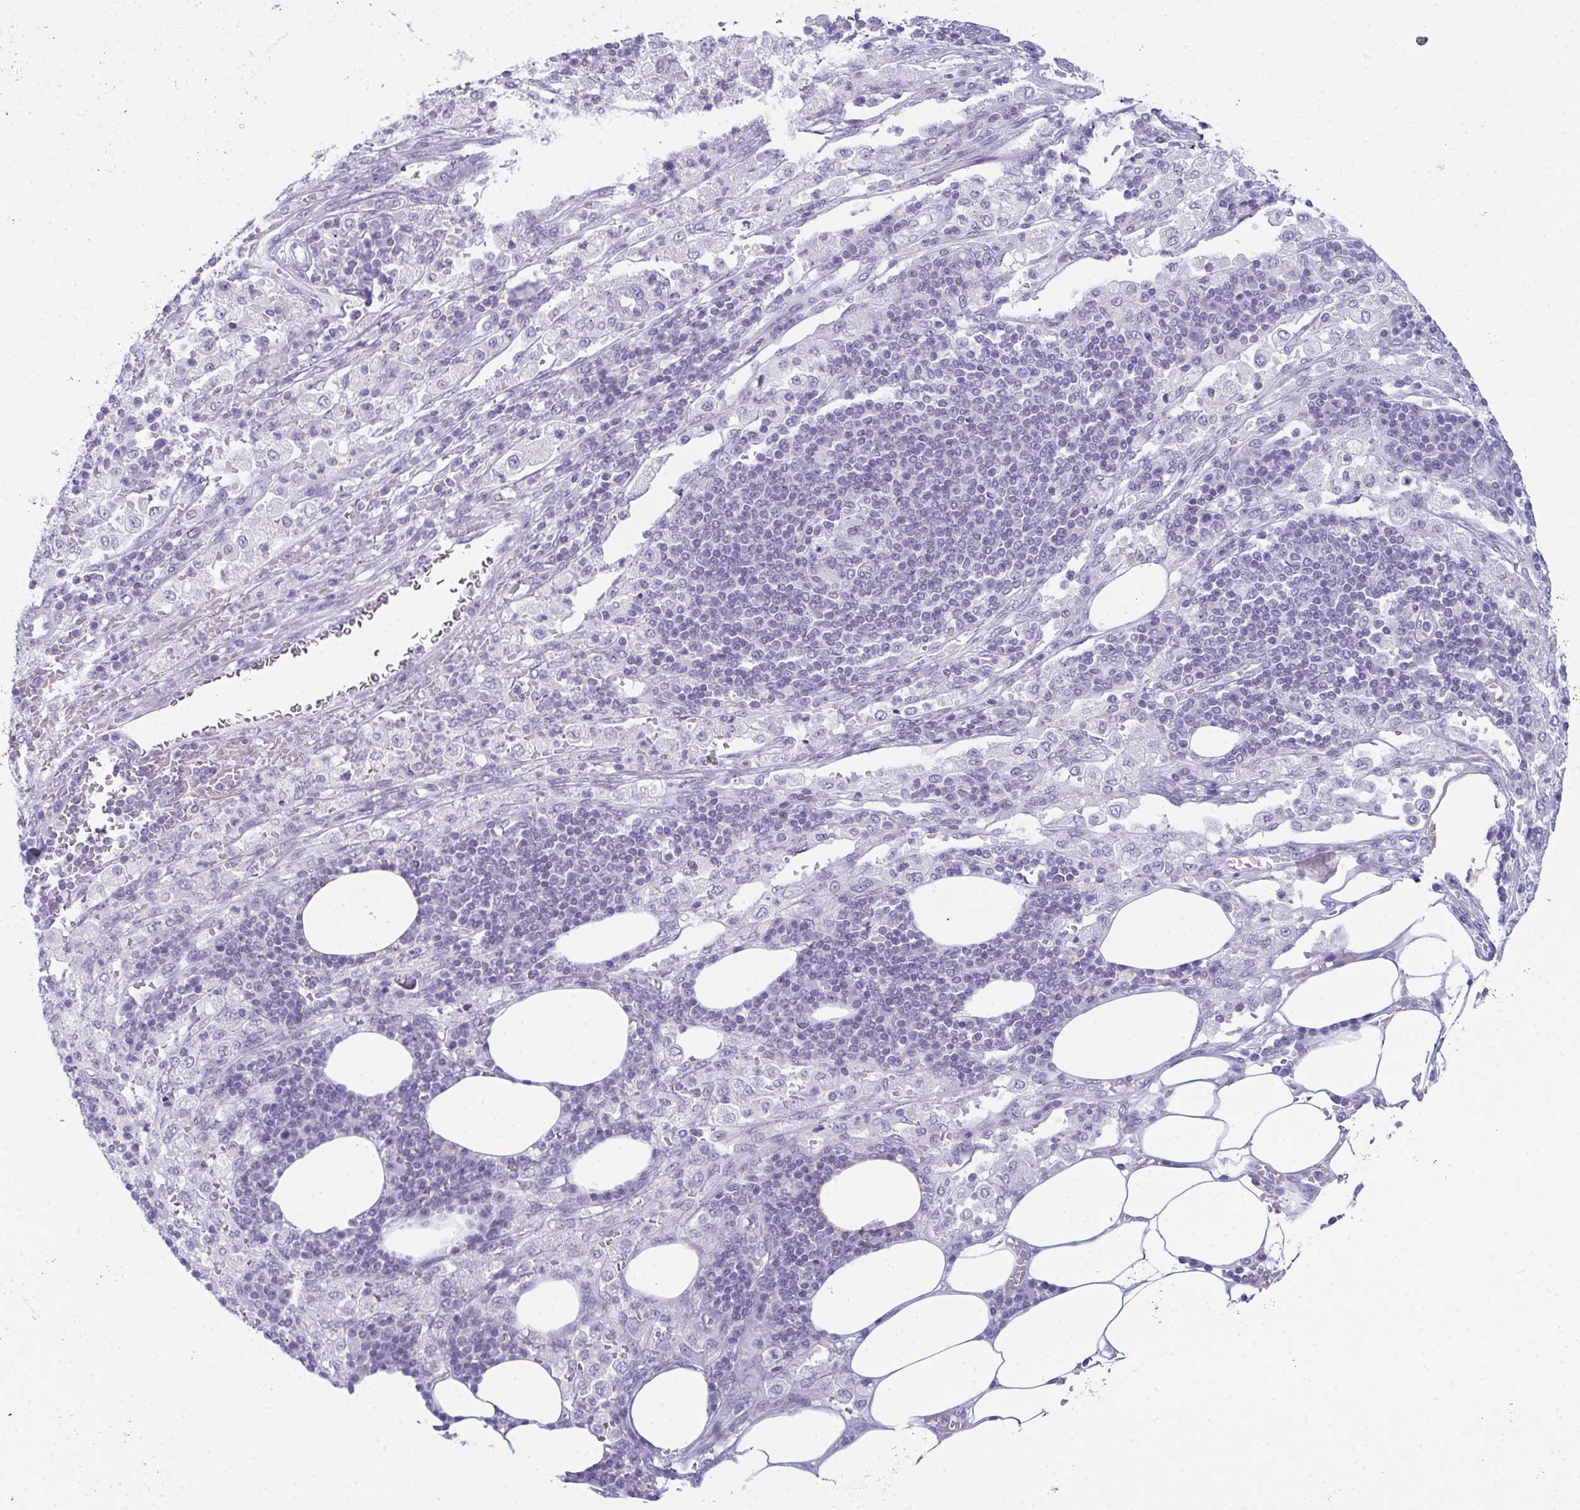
{"staining": {"intensity": "negative", "quantity": "none", "location": "none"}, "tissue": "pancreatic cancer", "cell_type": "Tumor cells", "image_type": "cancer", "snomed": [{"axis": "morphology", "description": "Adenocarcinoma, NOS"}, {"axis": "topography", "description": "Pancreas"}], "caption": "Human pancreatic adenocarcinoma stained for a protein using immunohistochemistry displays no staining in tumor cells.", "gene": "ENKUR", "patient": {"sex": "female", "age": 61}}